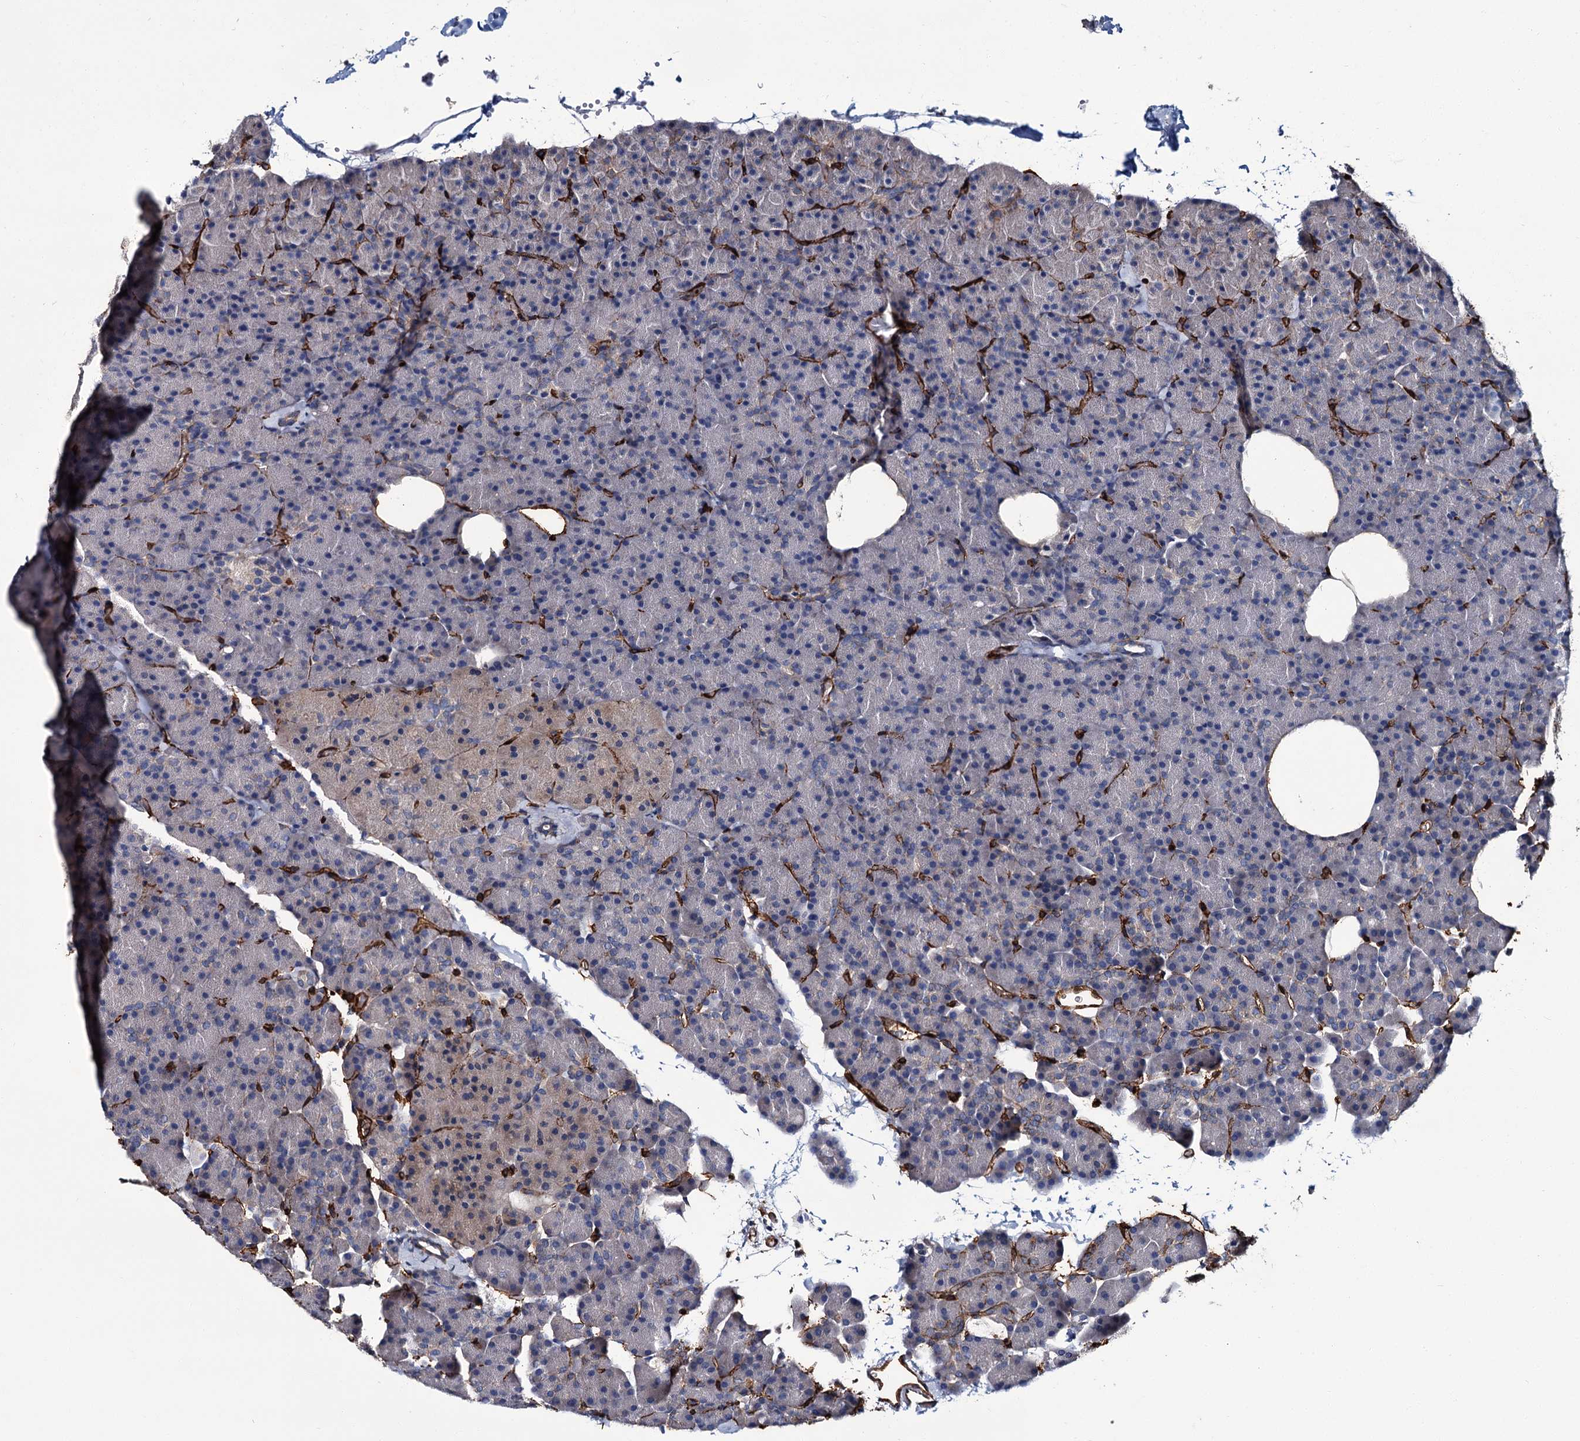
{"staining": {"intensity": "moderate", "quantity": "<25%", "location": "cytoplasmic/membranous"}, "tissue": "pancreas", "cell_type": "Exocrine glandular cells", "image_type": "normal", "snomed": [{"axis": "morphology", "description": "Normal tissue, NOS"}, {"axis": "morphology", "description": "Carcinoid, malignant, NOS"}, {"axis": "topography", "description": "Pancreas"}], "caption": "High-magnification brightfield microscopy of benign pancreas stained with DAB (brown) and counterstained with hematoxylin (blue). exocrine glandular cells exhibit moderate cytoplasmic/membranous positivity is seen in about<25% of cells. Using DAB (brown) and hematoxylin (blue) stains, captured at high magnification using brightfield microscopy.", "gene": "CACNA1C", "patient": {"sex": "female", "age": 35}}